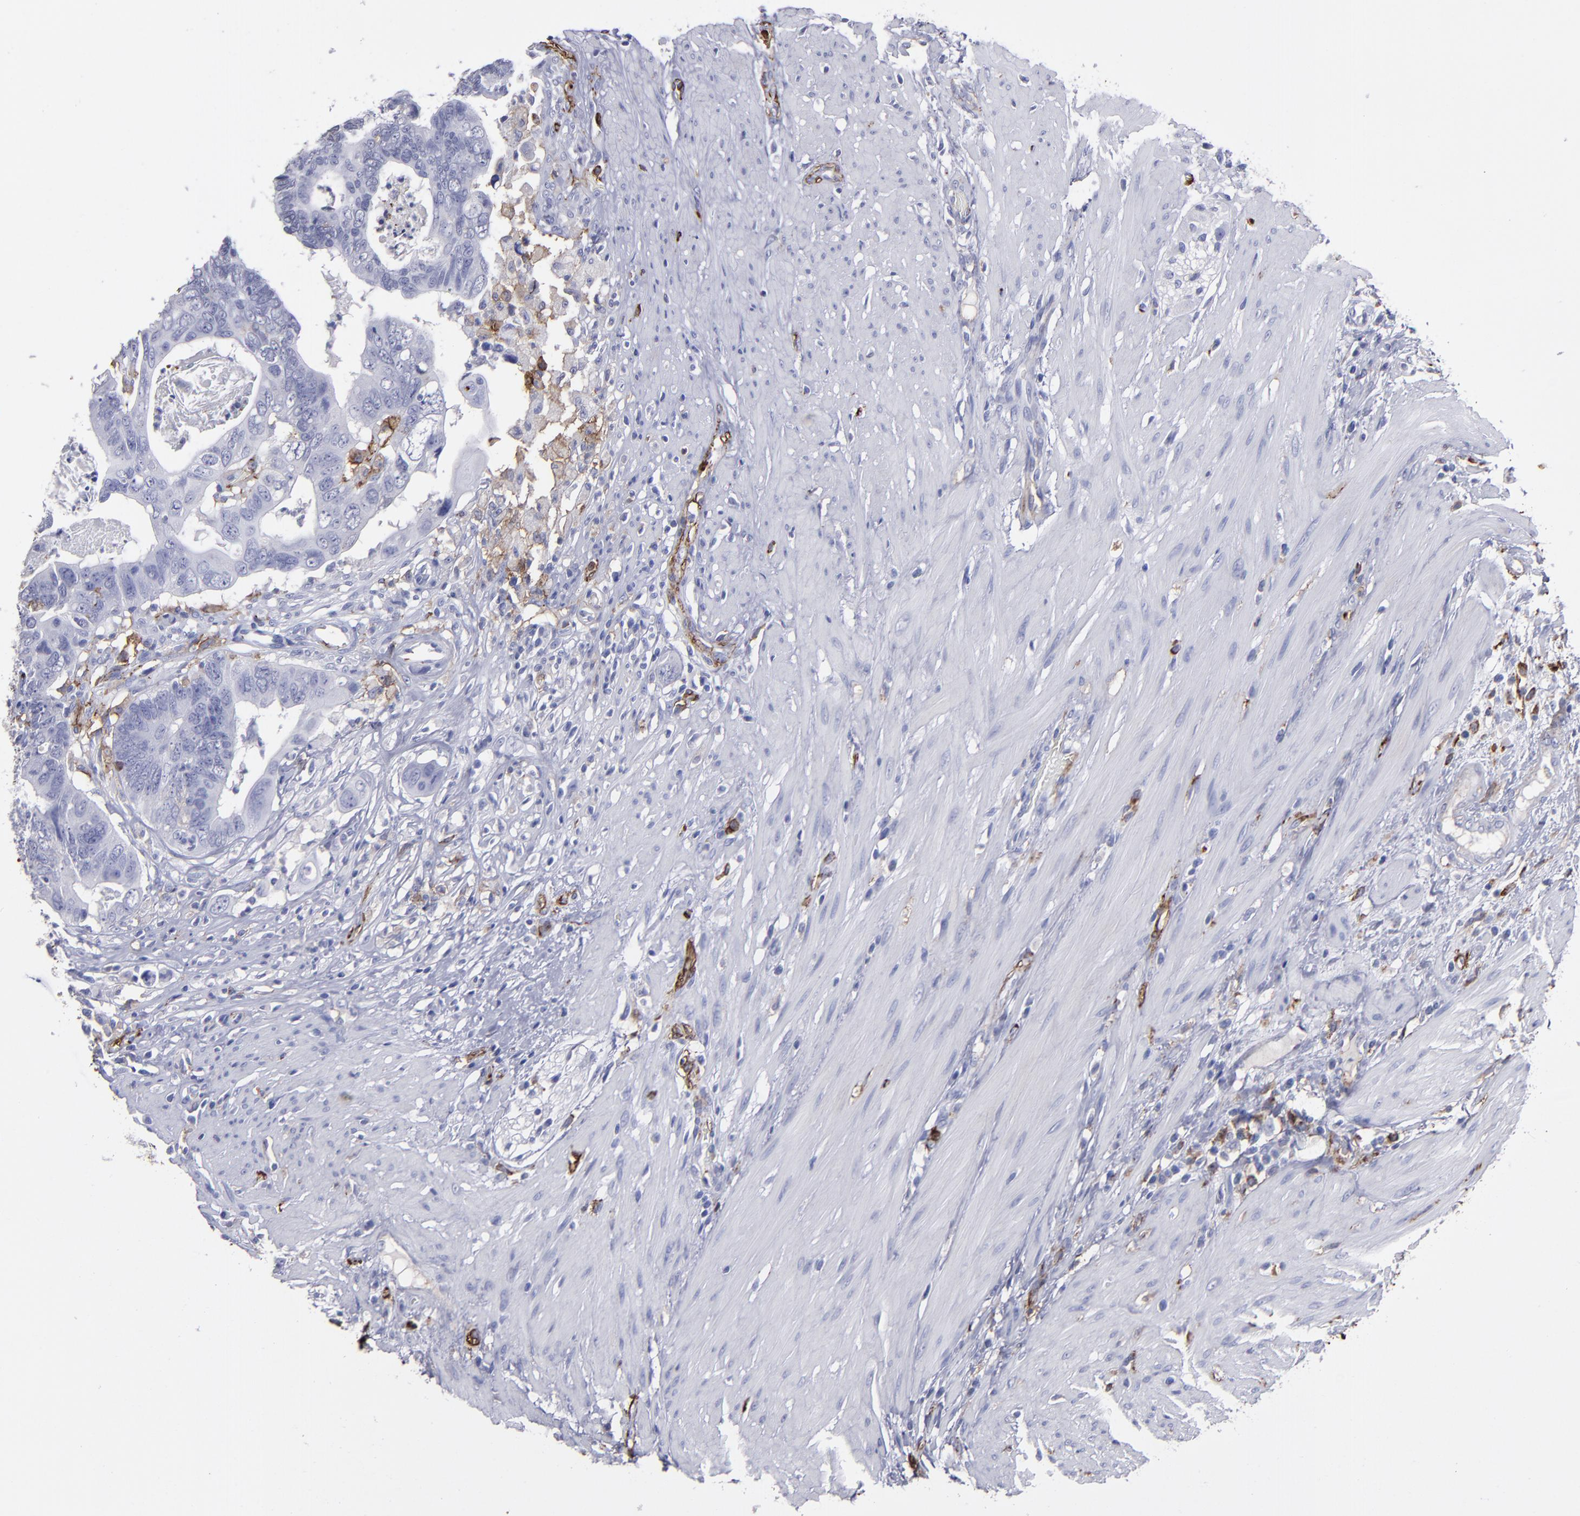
{"staining": {"intensity": "negative", "quantity": "none", "location": "none"}, "tissue": "colorectal cancer", "cell_type": "Tumor cells", "image_type": "cancer", "snomed": [{"axis": "morphology", "description": "Adenocarcinoma, NOS"}, {"axis": "topography", "description": "Rectum"}], "caption": "High magnification brightfield microscopy of colorectal cancer stained with DAB (brown) and counterstained with hematoxylin (blue): tumor cells show no significant expression. Nuclei are stained in blue.", "gene": "CD36", "patient": {"sex": "male", "age": 53}}